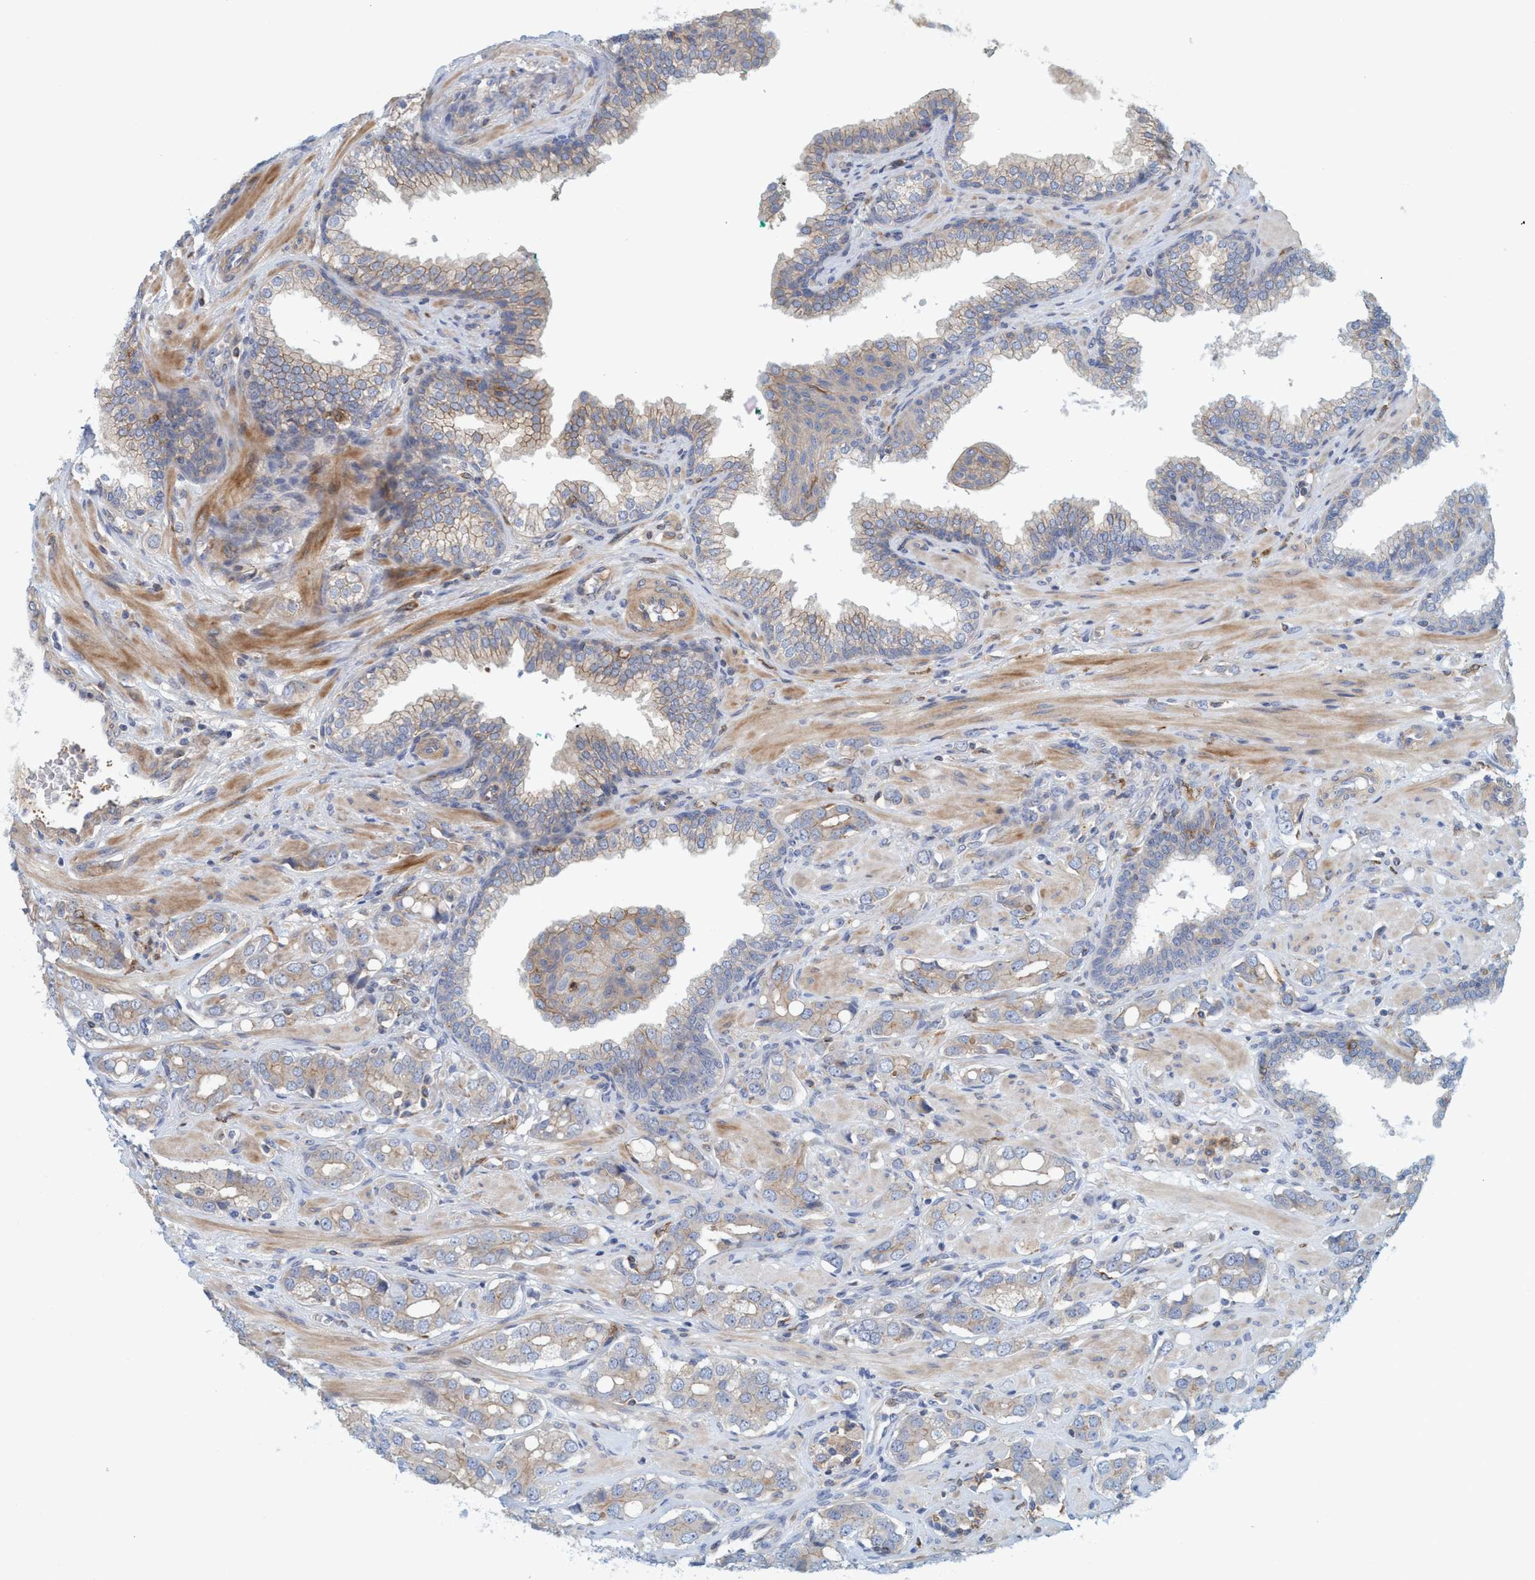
{"staining": {"intensity": "weak", "quantity": ">75%", "location": "cytoplasmic/membranous"}, "tissue": "prostate cancer", "cell_type": "Tumor cells", "image_type": "cancer", "snomed": [{"axis": "morphology", "description": "Adenocarcinoma, High grade"}, {"axis": "topography", "description": "Prostate"}], "caption": "Protein staining exhibits weak cytoplasmic/membranous staining in about >75% of tumor cells in prostate cancer (high-grade adenocarcinoma).", "gene": "SPECC1", "patient": {"sex": "male", "age": 52}}